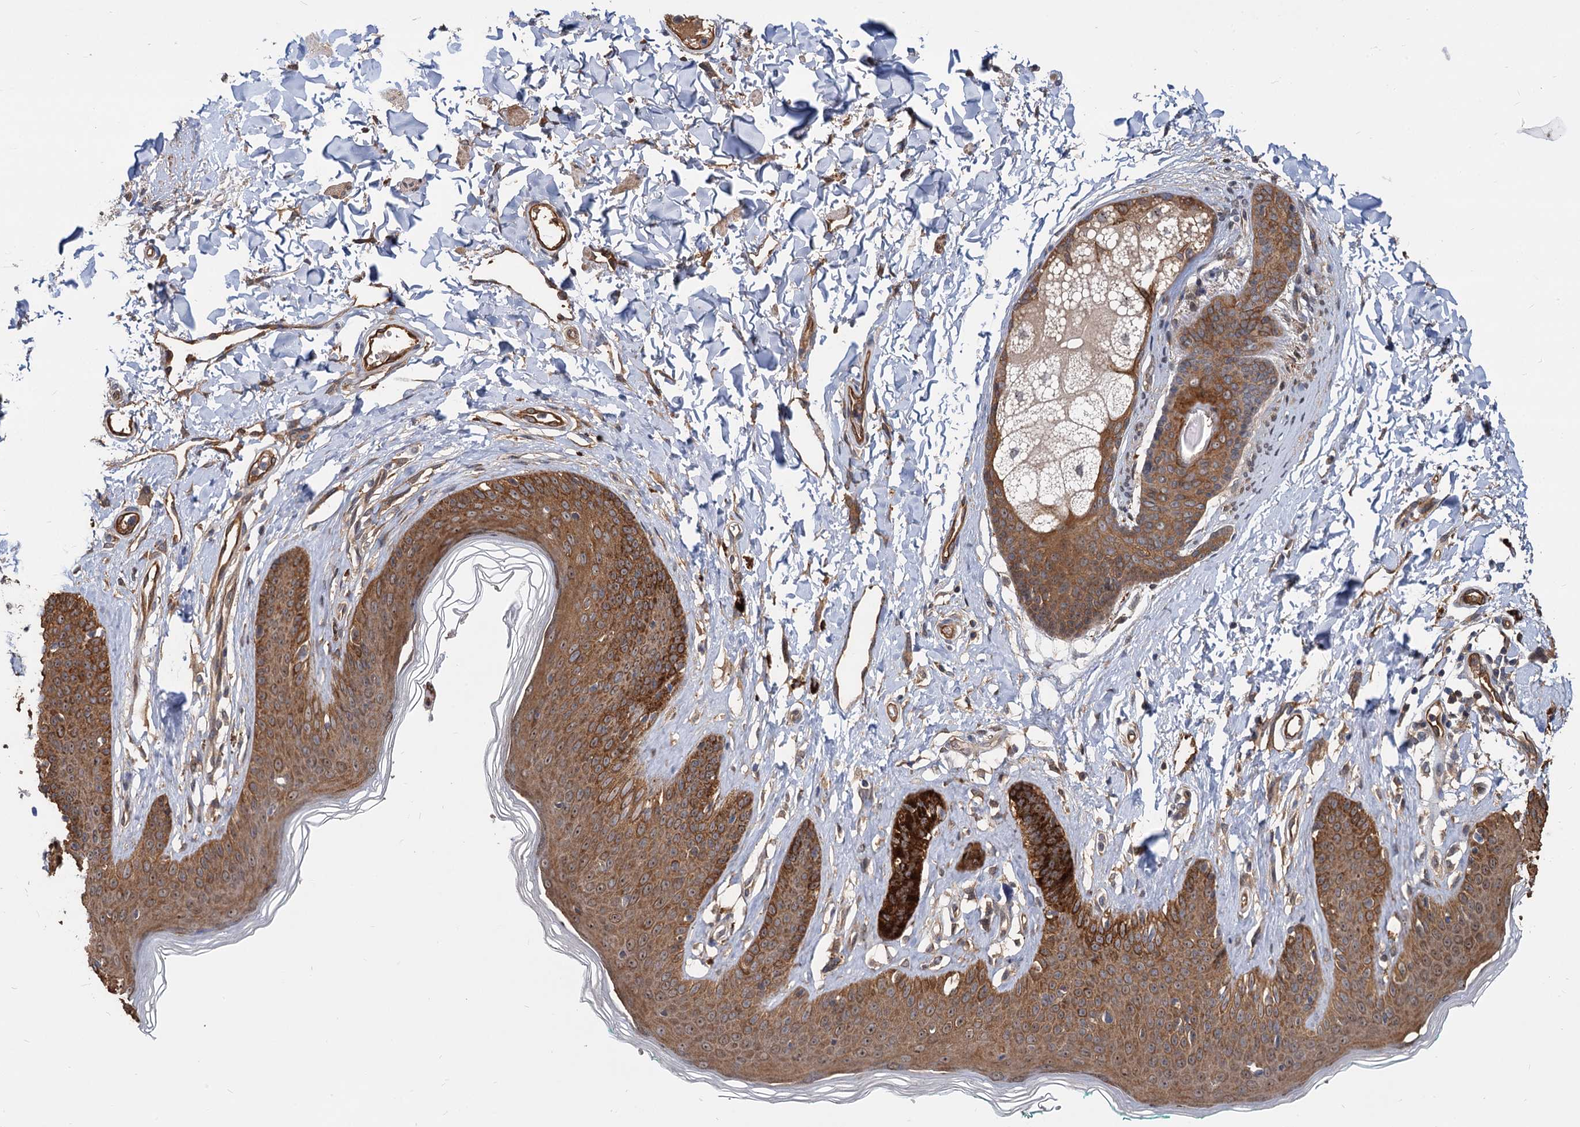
{"staining": {"intensity": "moderate", "quantity": ">75%", "location": "cytoplasmic/membranous,nuclear"}, "tissue": "skin", "cell_type": "Epidermal cells", "image_type": "normal", "snomed": [{"axis": "morphology", "description": "Normal tissue, NOS"}, {"axis": "morphology", "description": "Squamous cell carcinoma, NOS"}, {"axis": "topography", "description": "Vulva"}], "caption": "Protein expression analysis of unremarkable skin reveals moderate cytoplasmic/membranous,nuclear staining in approximately >75% of epidermal cells.", "gene": "SNX15", "patient": {"sex": "female", "age": 85}}